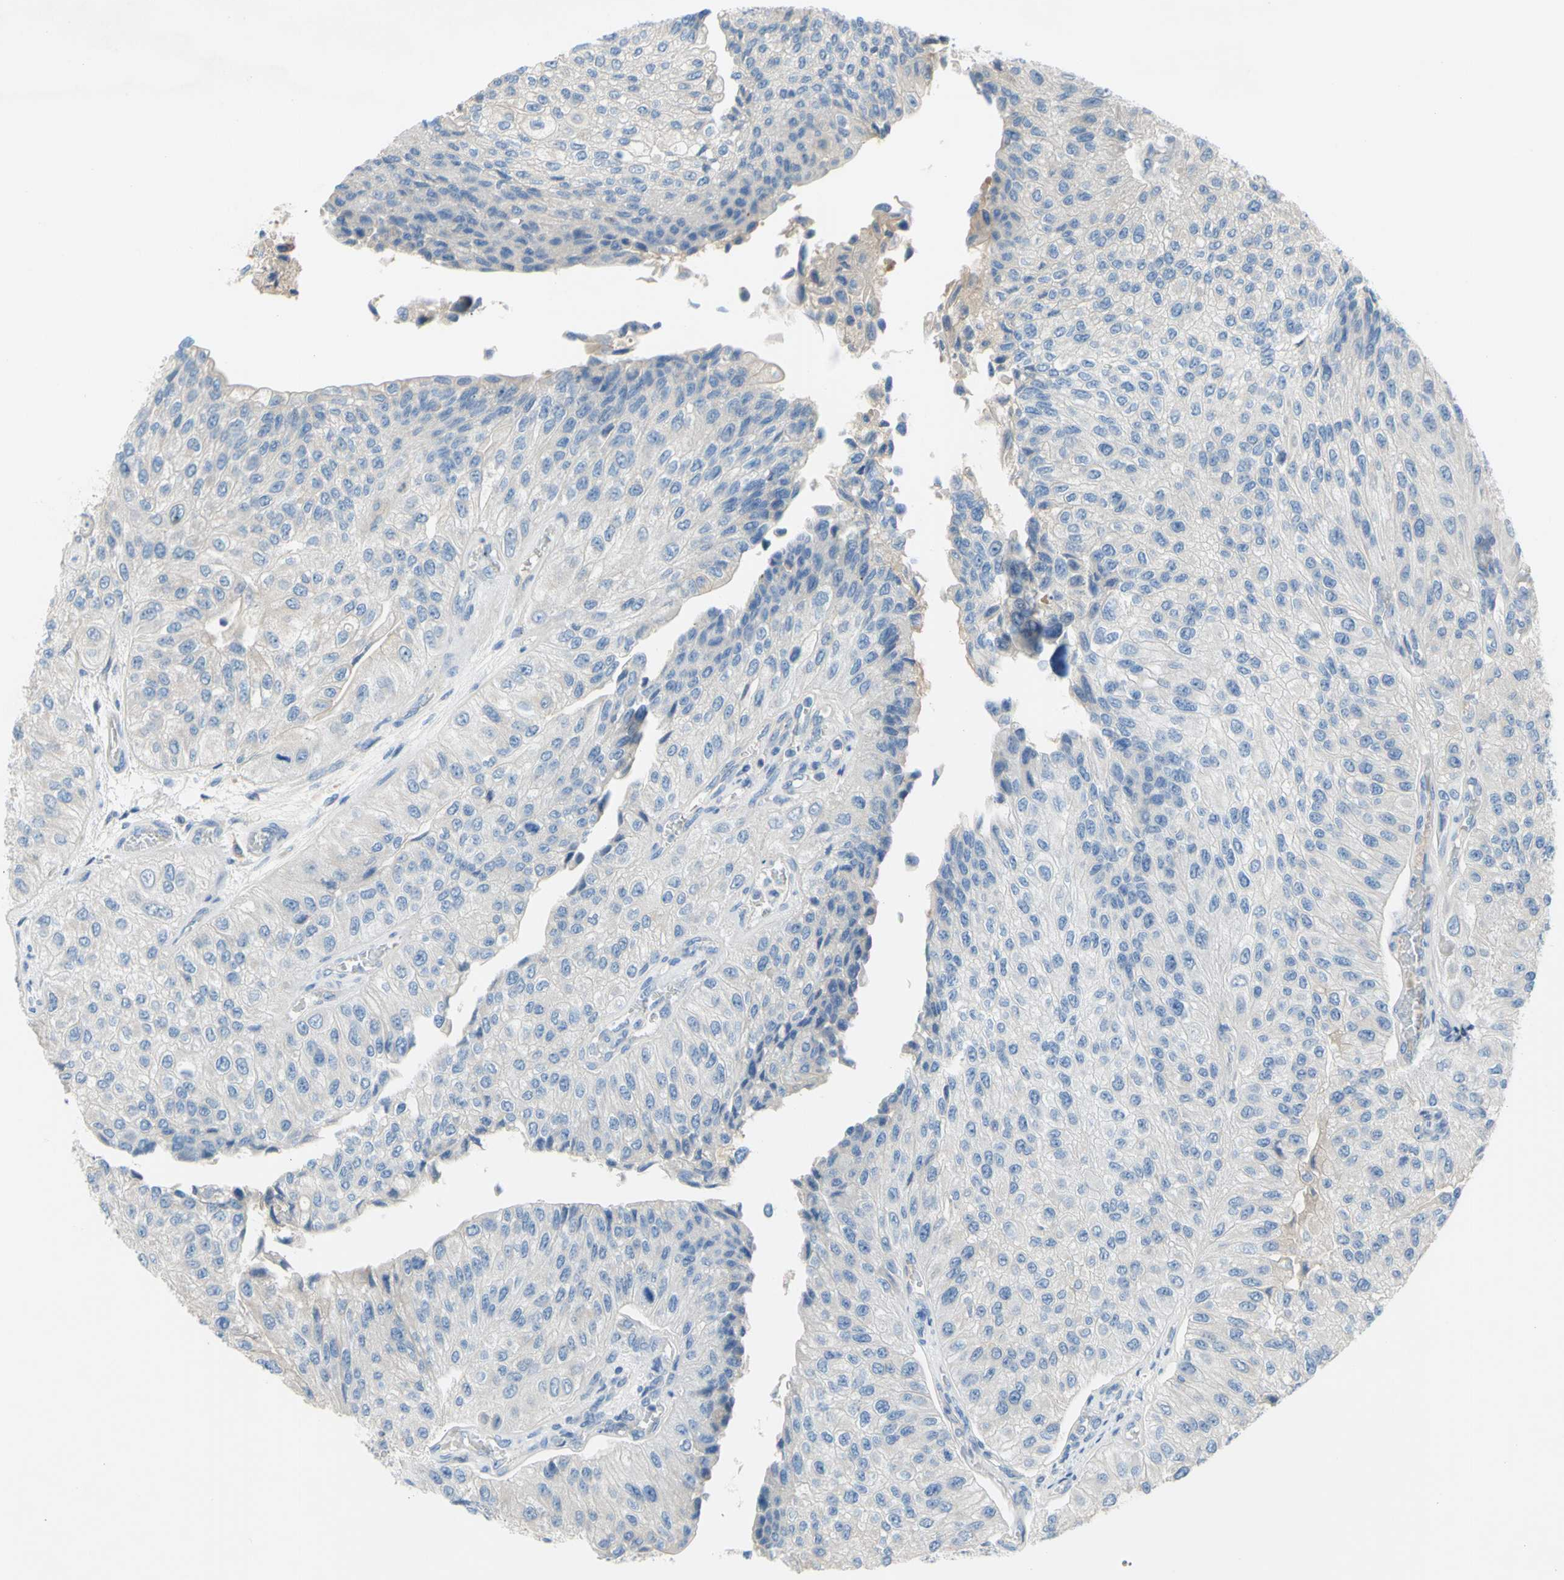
{"staining": {"intensity": "negative", "quantity": "none", "location": "none"}, "tissue": "urothelial cancer", "cell_type": "Tumor cells", "image_type": "cancer", "snomed": [{"axis": "morphology", "description": "Urothelial carcinoma, High grade"}, {"axis": "topography", "description": "Kidney"}, {"axis": "topography", "description": "Urinary bladder"}], "caption": "There is no significant positivity in tumor cells of high-grade urothelial carcinoma.", "gene": "TMEM59L", "patient": {"sex": "male", "age": 77}}